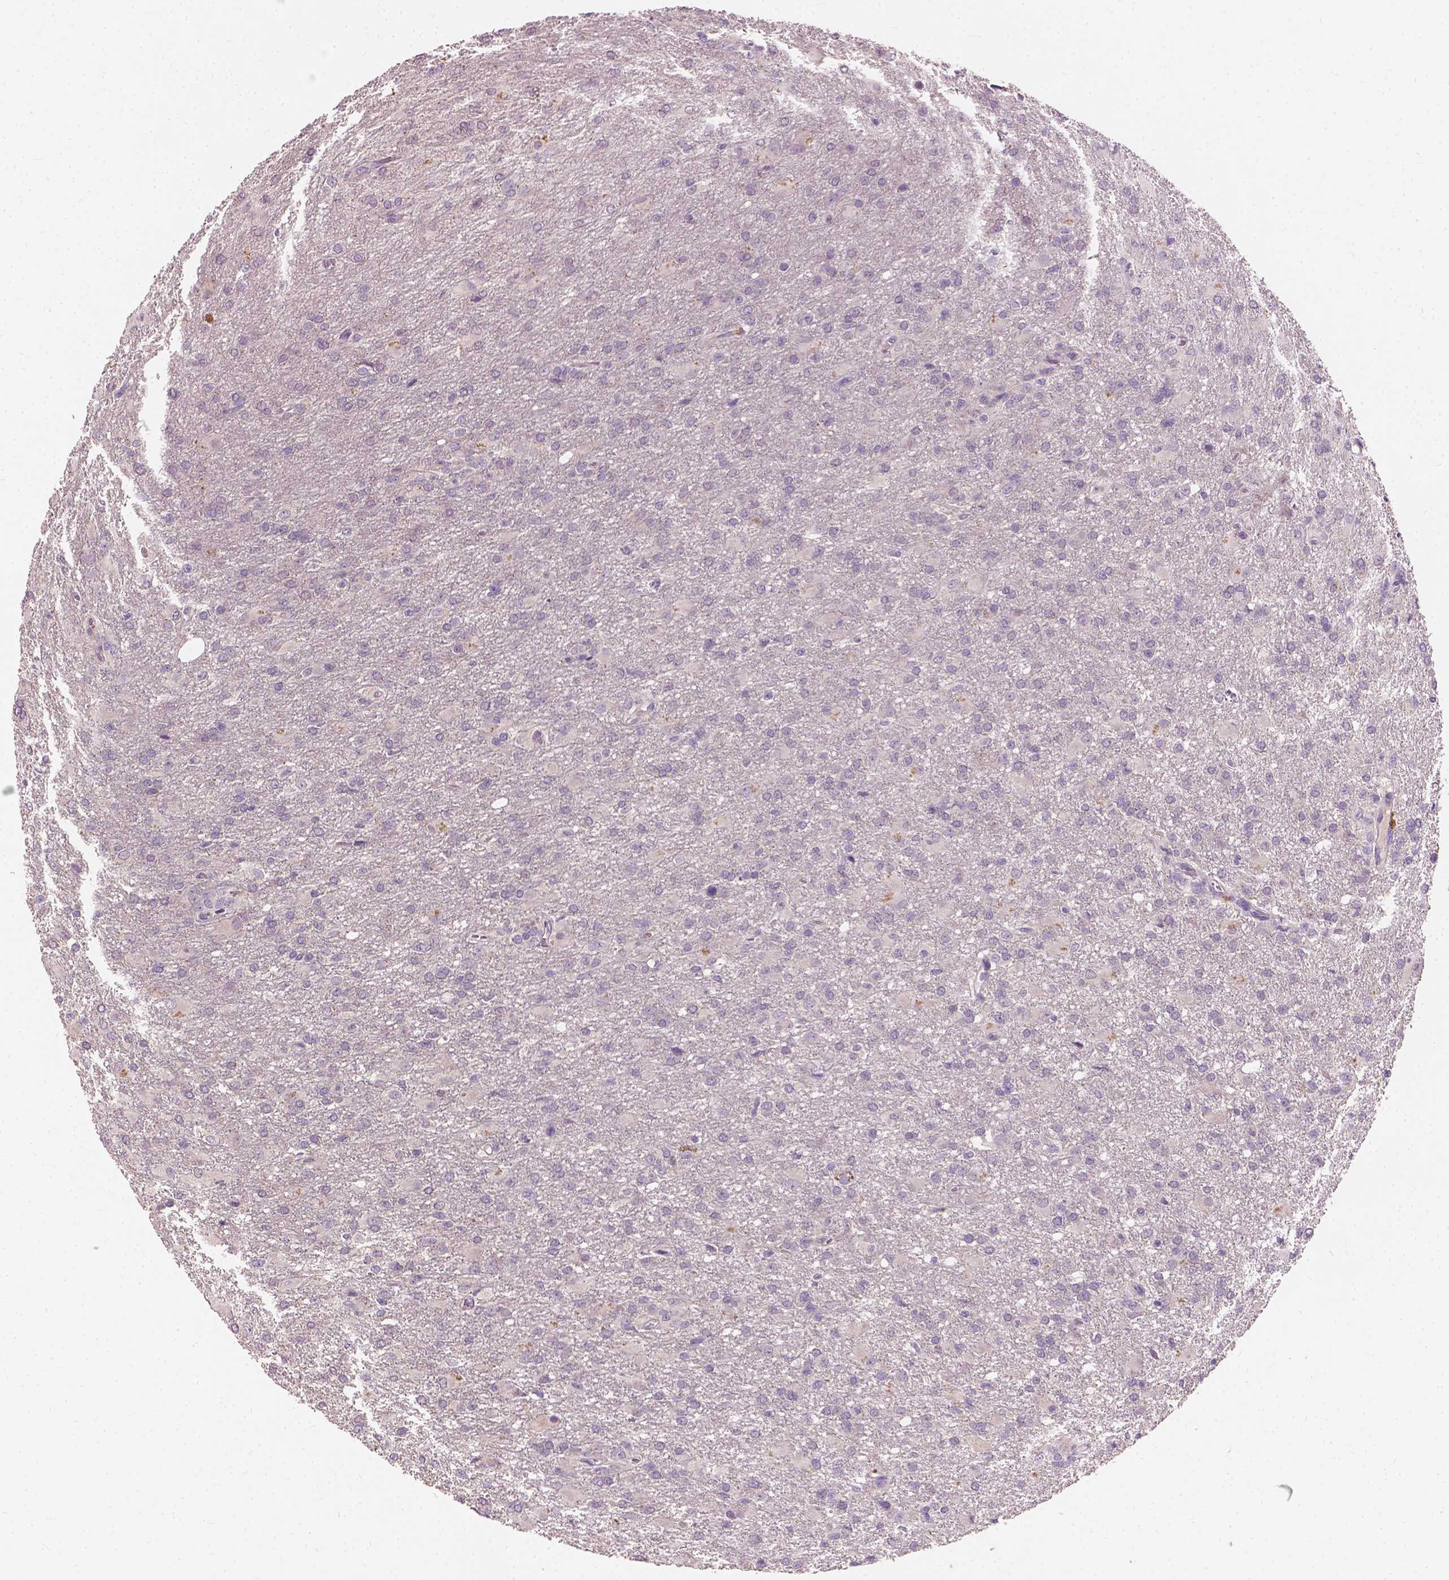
{"staining": {"intensity": "moderate", "quantity": "<25%", "location": "cytoplasmic/membranous"}, "tissue": "glioma", "cell_type": "Tumor cells", "image_type": "cancer", "snomed": [{"axis": "morphology", "description": "Glioma, malignant, High grade"}, {"axis": "topography", "description": "Brain"}], "caption": "DAB (3,3'-diaminobenzidine) immunohistochemical staining of human glioma exhibits moderate cytoplasmic/membranous protein positivity in about <25% of tumor cells.", "gene": "KRT17", "patient": {"sex": "male", "age": 68}}